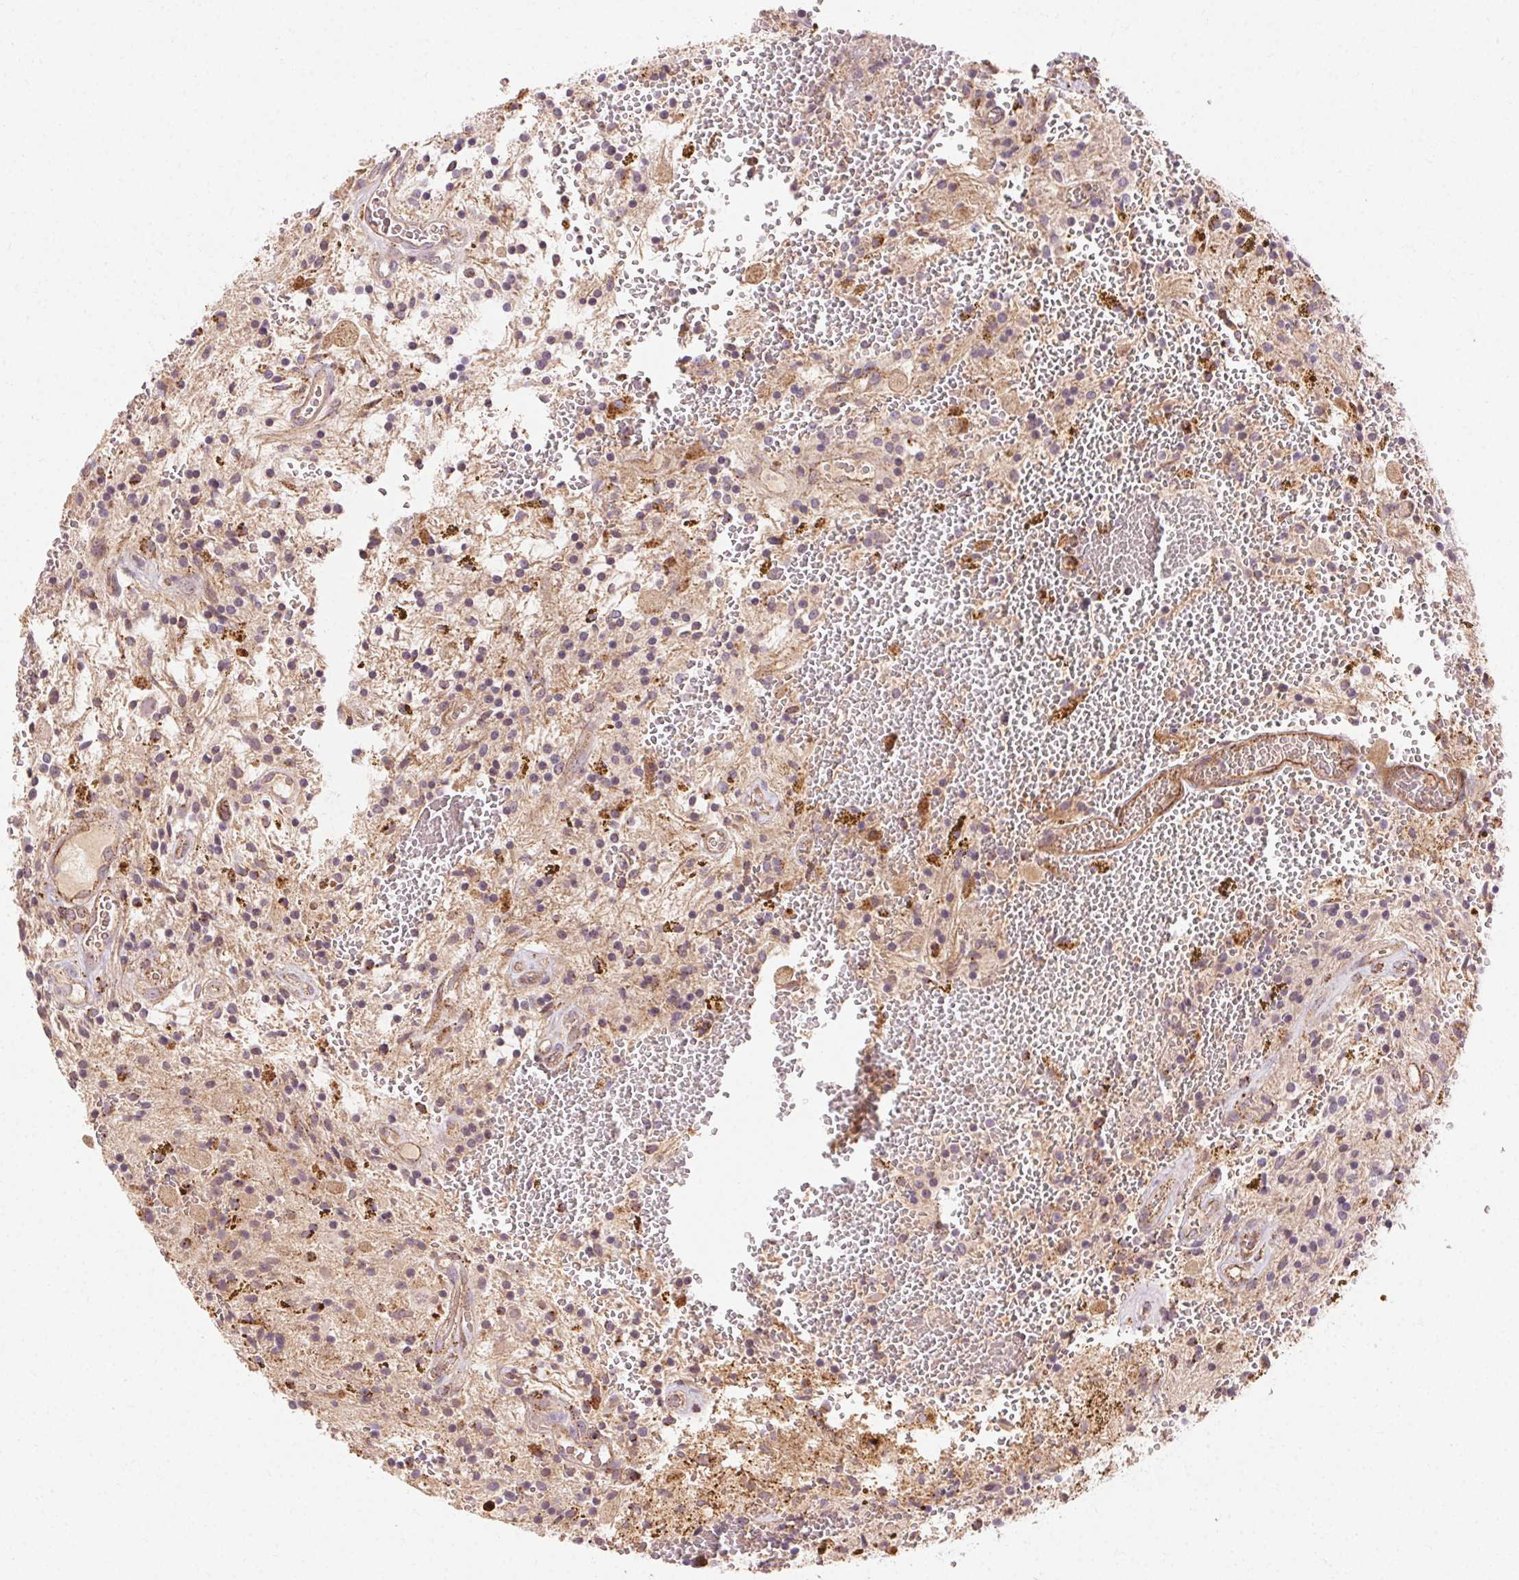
{"staining": {"intensity": "strong", "quantity": "25%-75%", "location": "cytoplasmic/membranous"}, "tissue": "glioma", "cell_type": "Tumor cells", "image_type": "cancer", "snomed": [{"axis": "morphology", "description": "Glioma, malignant, Low grade"}, {"axis": "topography", "description": "Cerebellum"}], "caption": "Immunohistochemical staining of human glioma demonstrates high levels of strong cytoplasmic/membranous protein staining in about 25%-75% of tumor cells.", "gene": "REP15", "patient": {"sex": "female", "age": 14}}